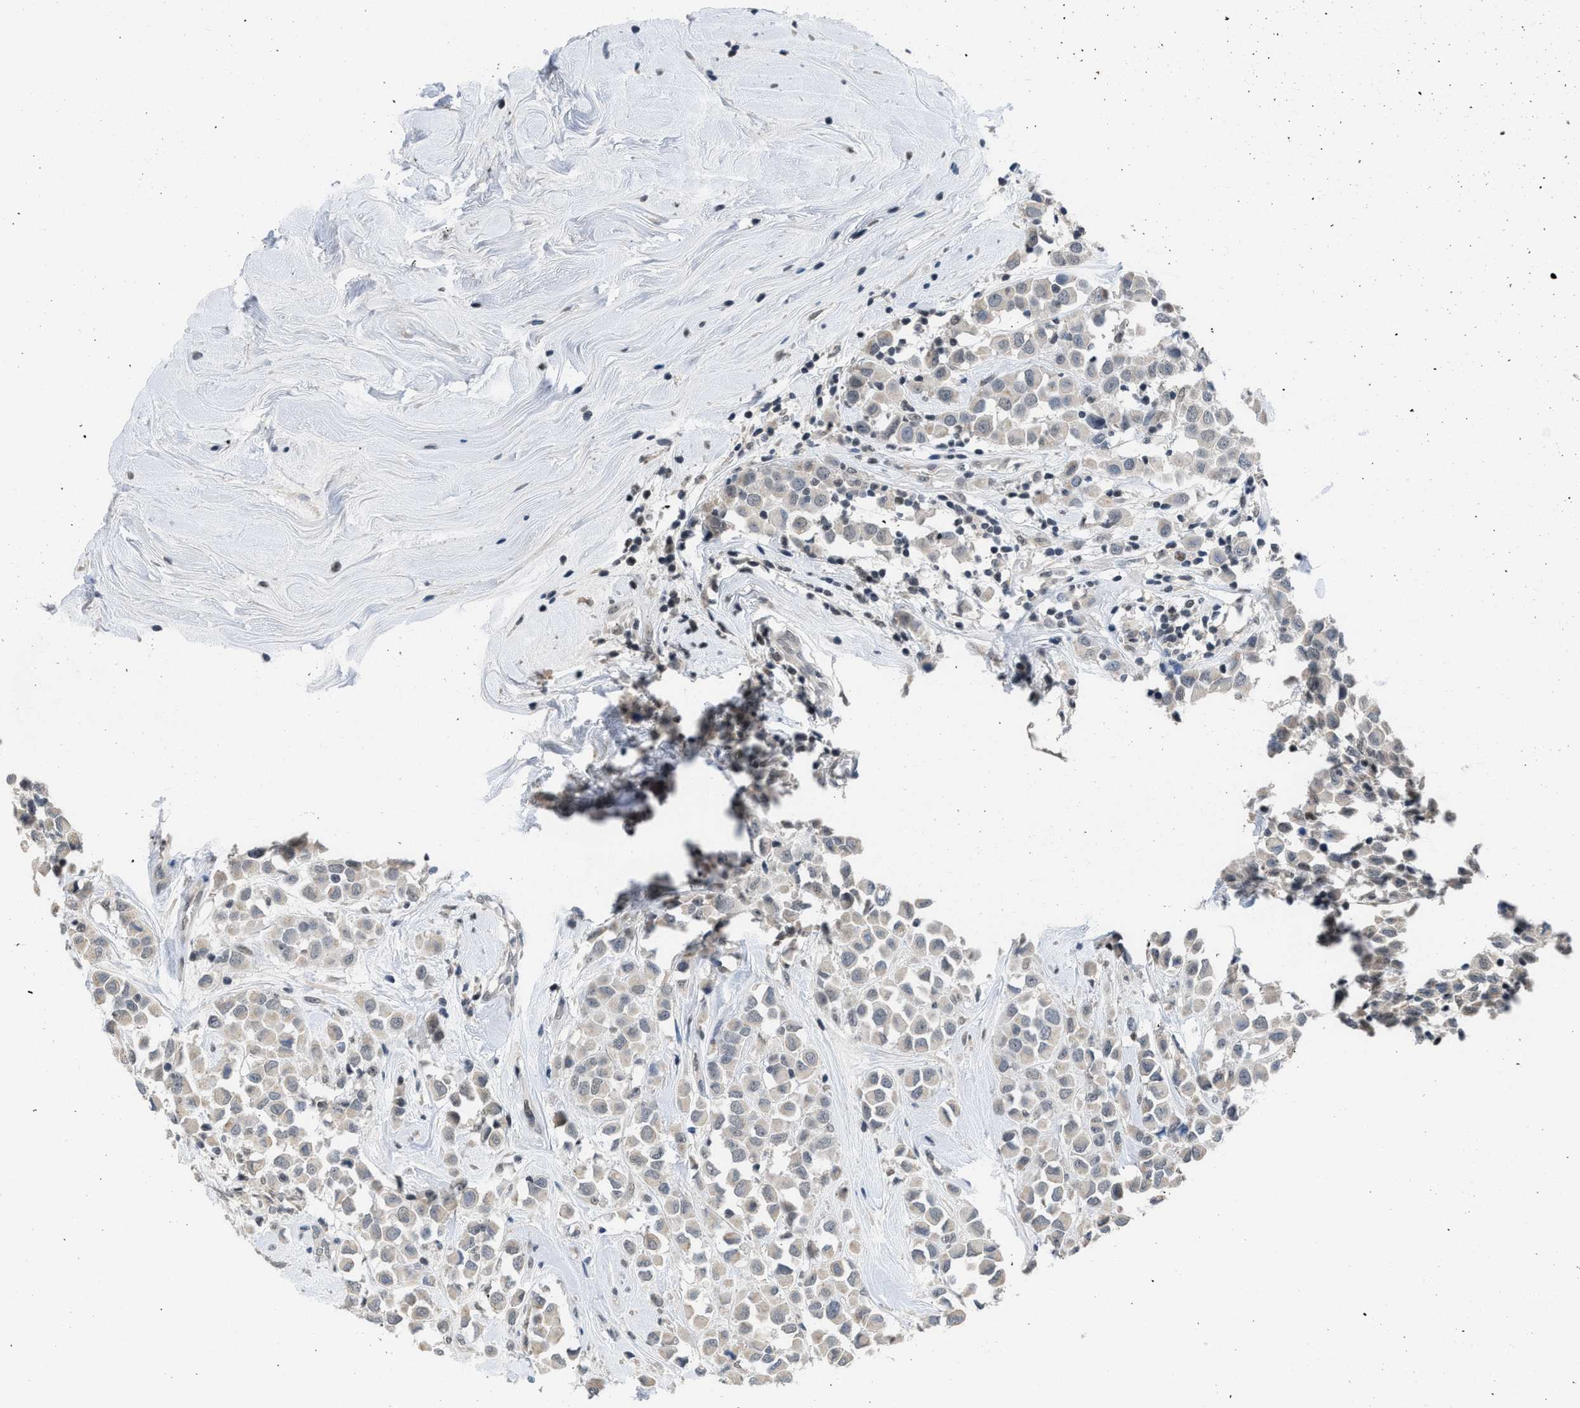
{"staining": {"intensity": "negative", "quantity": "none", "location": "none"}, "tissue": "breast cancer", "cell_type": "Tumor cells", "image_type": "cancer", "snomed": [{"axis": "morphology", "description": "Duct carcinoma"}, {"axis": "topography", "description": "Breast"}], "caption": "Immunohistochemical staining of human breast cancer reveals no significant staining in tumor cells. (DAB (3,3'-diaminobenzidine) IHC, high magnification).", "gene": "TERF2IP", "patient": {"sex": "female", "age": 61}}